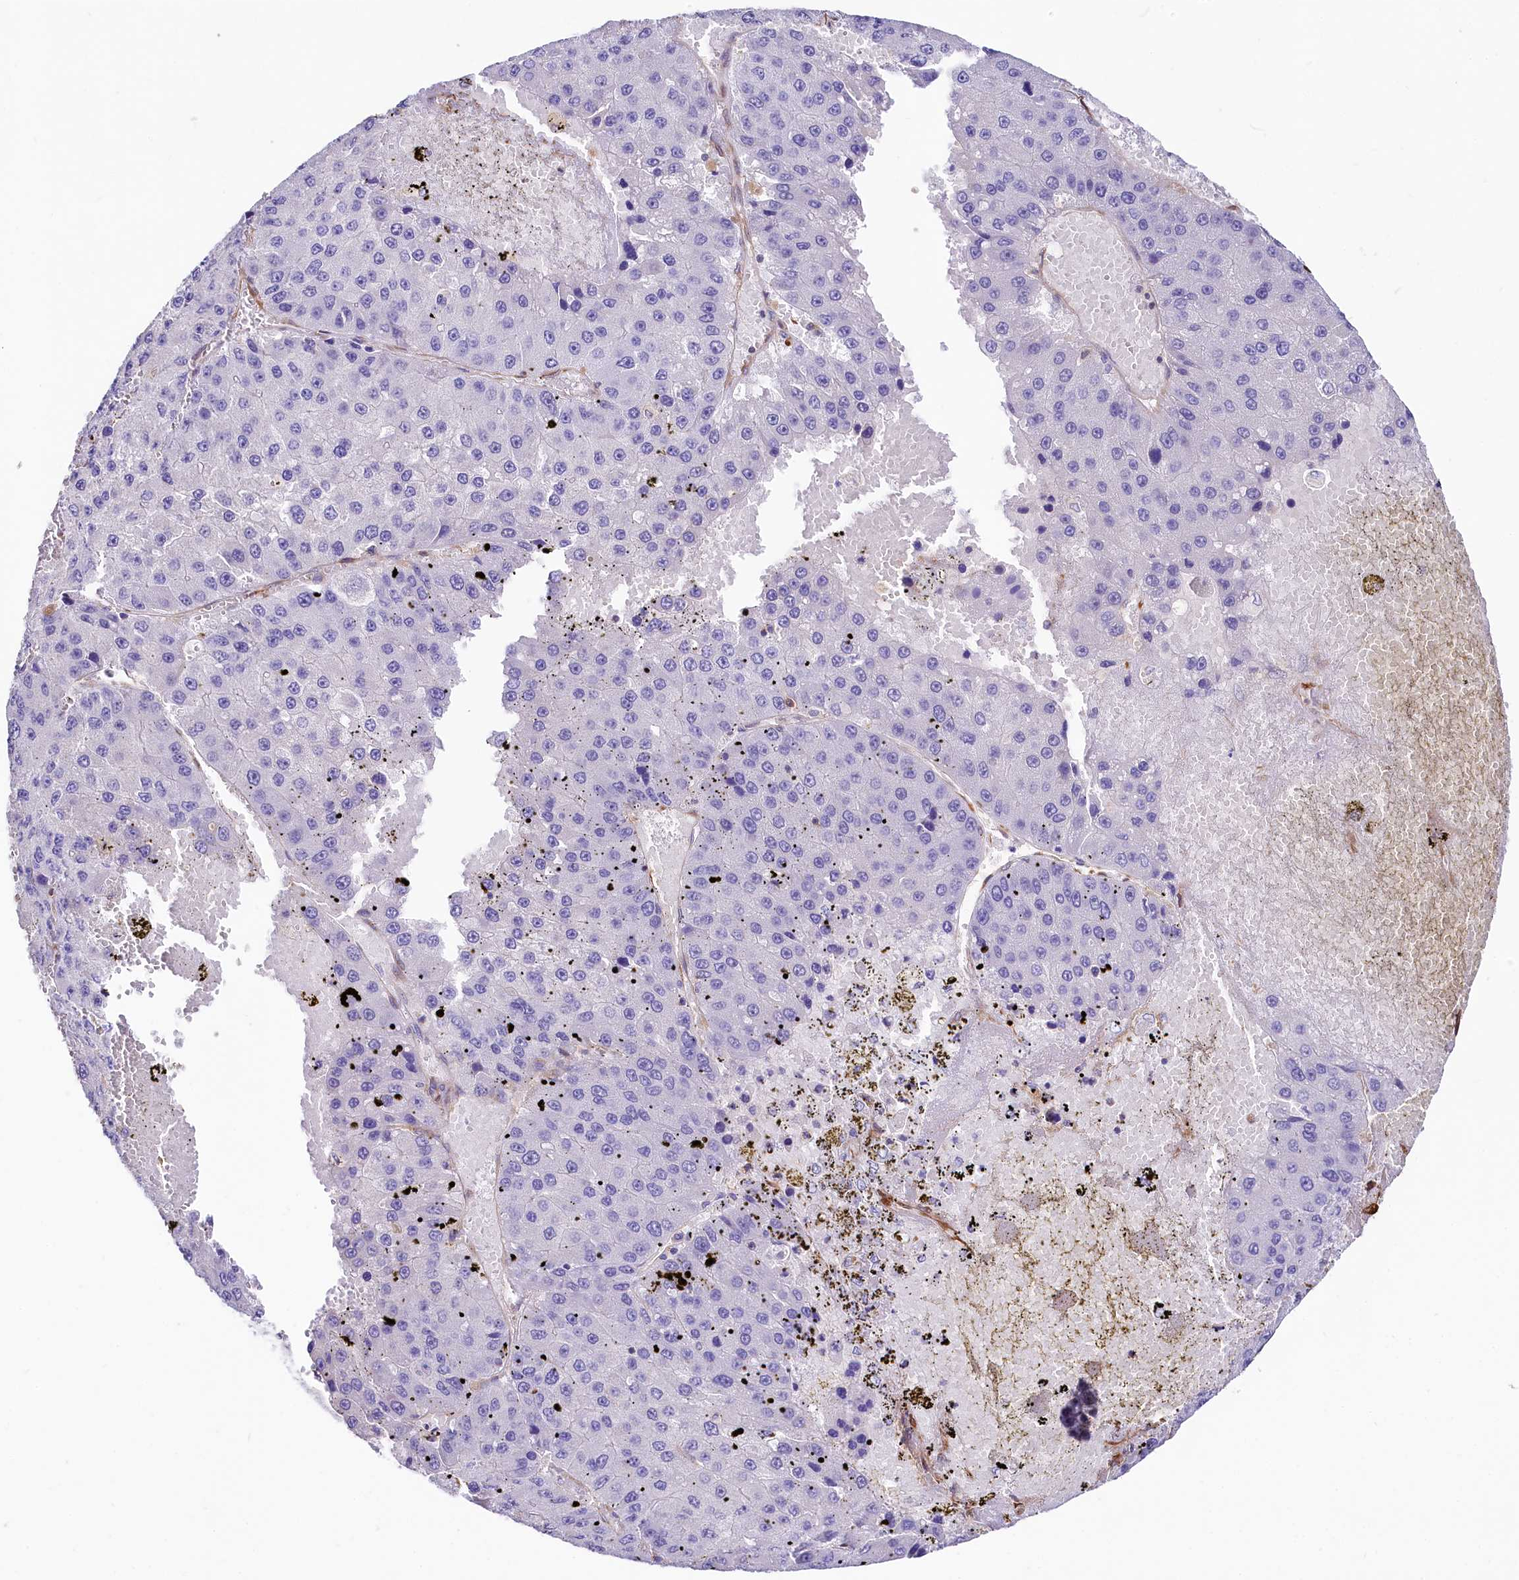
{"staining": {"intensity": "negative", "quantity": "none", "location": "none"}, "tissue": "liver cancer", "cell_type": "Tumor cells", "image_type": "cancer", "snomed": [{"axis": "morphology", "description": "Carcinoma, Hepatocellular, NOS"}, {"axis": "topography", "description": "Liver"}], "caption": "DAB (3,3'-diaminobenzidine) immunohistochemical staining of human liver cancer displays no significant positivity in tumor cells.", "gene": "FCHSD2", "patient": {"sex": "female", "age": 73}}